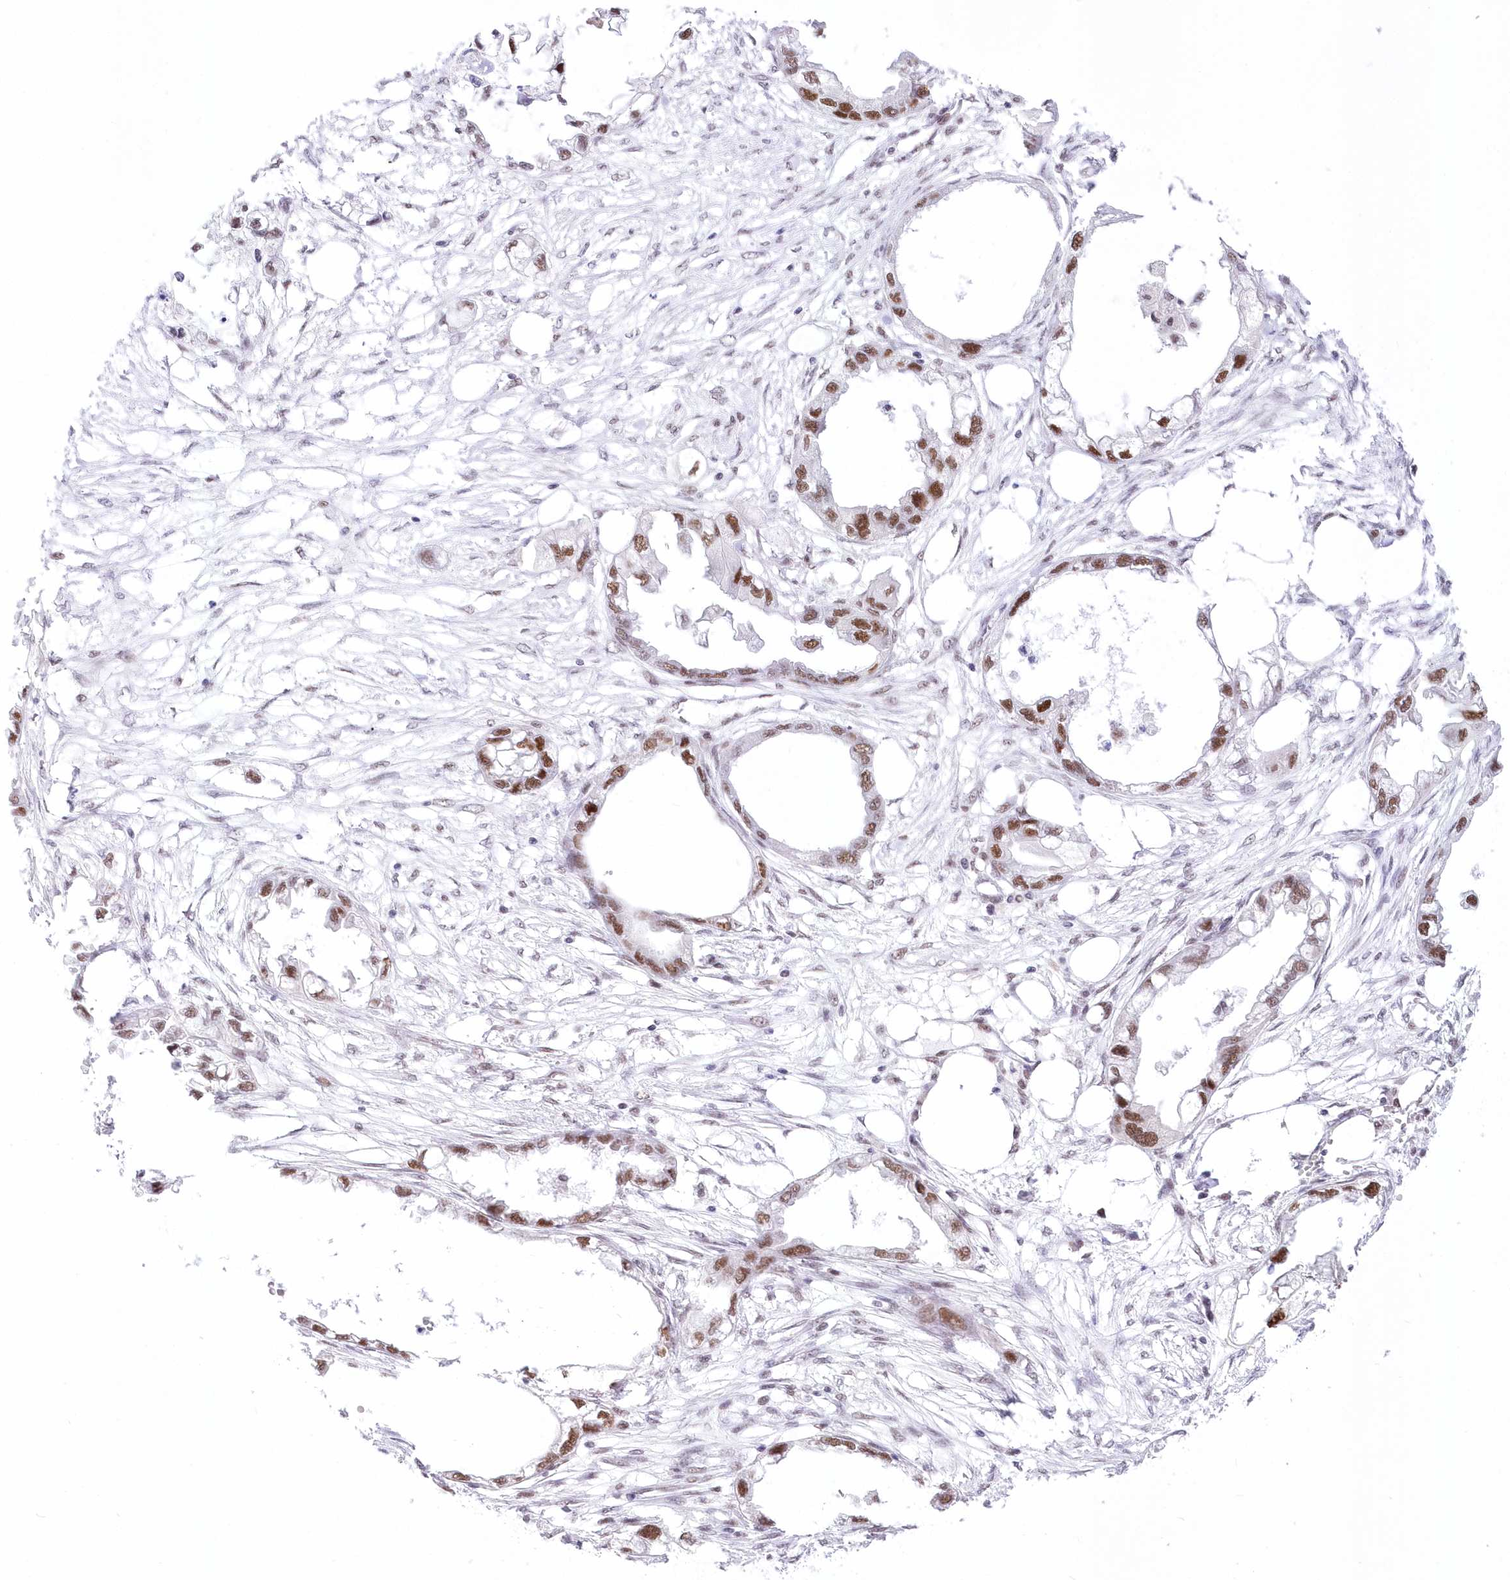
{"staining": {"intensity": "strong", "quantity": ">75%", "location": "nuclear"}, "tissue": "endometrial cancer", "cell_type": "Tumor cells", "image_type": "cancer", "snomed": [{"axis": "morphology", "description": "Adenocarcinoma, NOS"}, {"axis": "morphology", "description": "Adenocarcinoma, metastatic, NOS"}, {"axis": "topography", "description": "Adipose tissue"}, {"axis": "topography", "description": "Endometrium"}], "caption": "A brown stain highlights strong nuclear staining of a protein in endometrial adenocarcinoma tumor cells.", "gene": "NSUN2", "patient": {"sex": "female", "age": 67}}